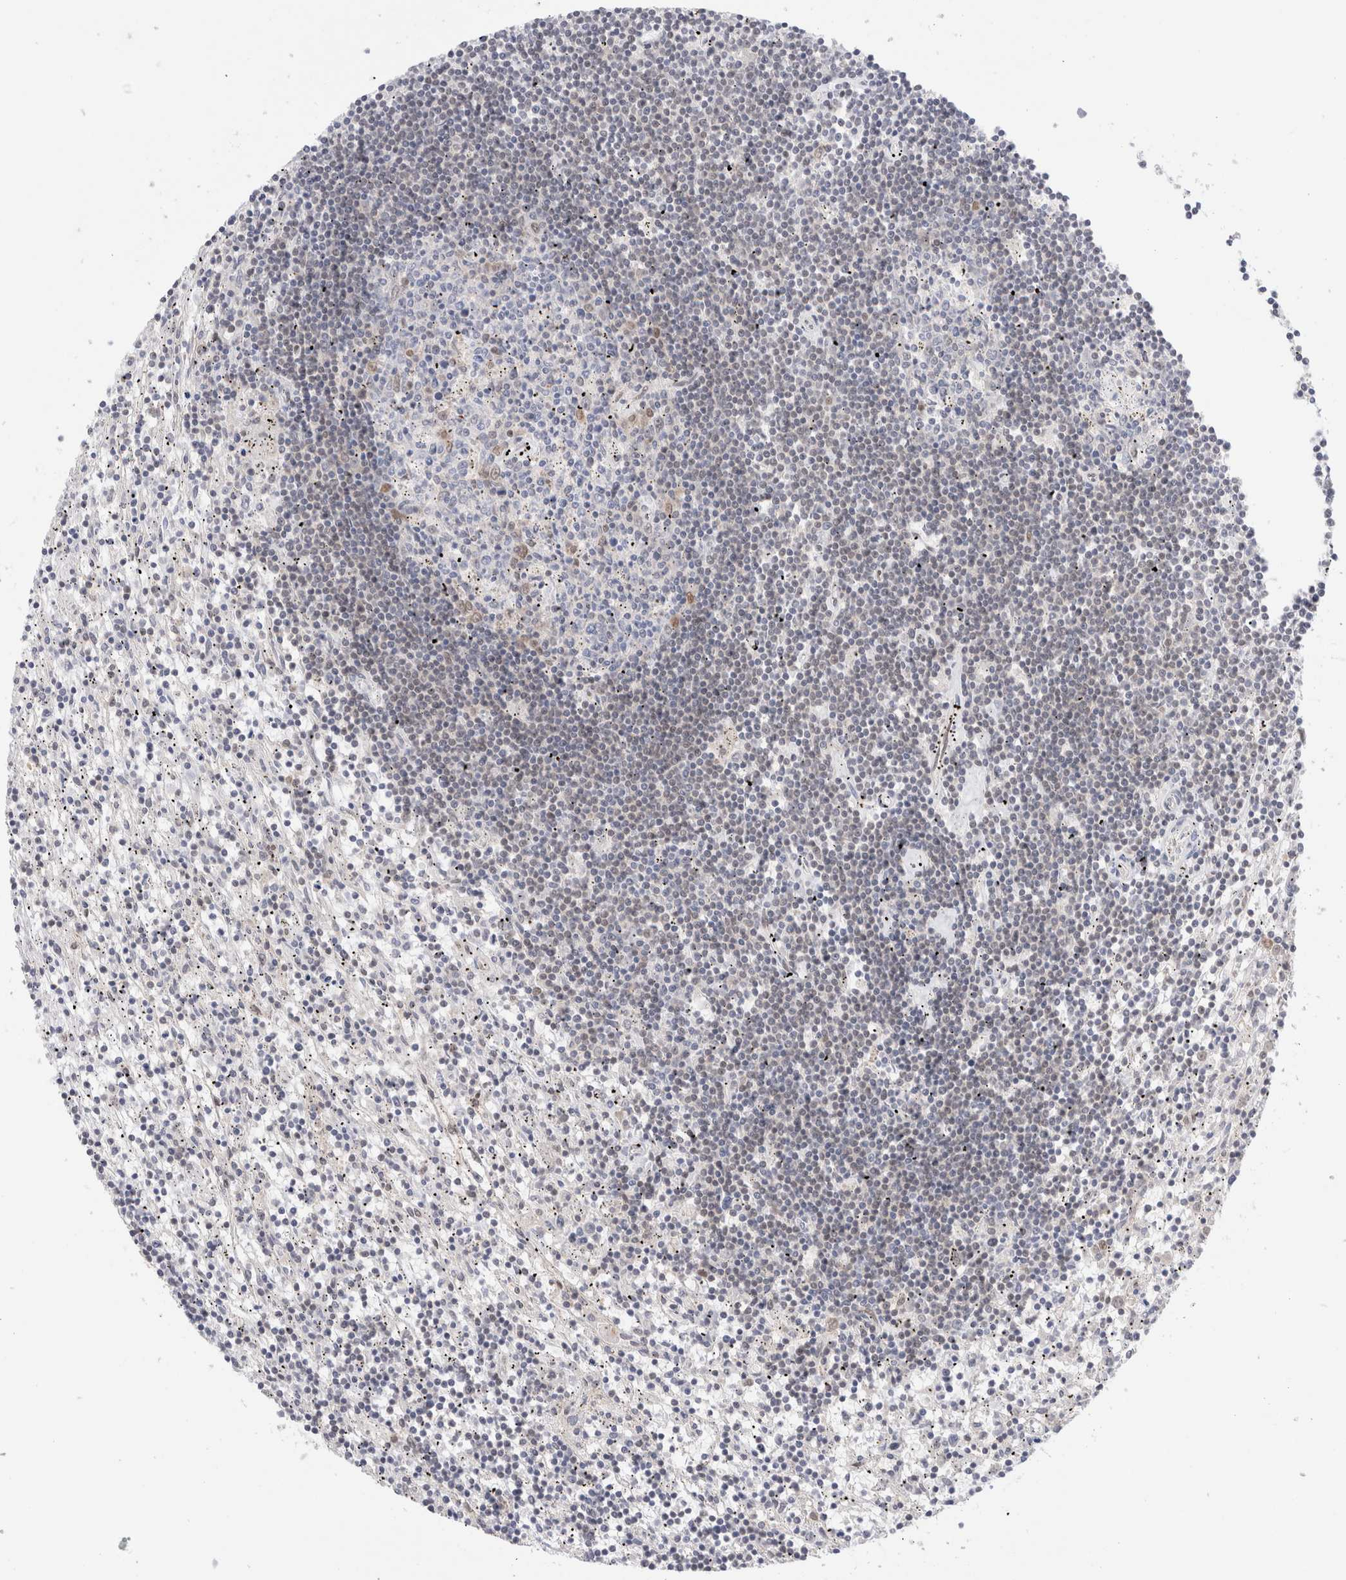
{"staining": {"intensity": "negative", "quantity": "none", "location": "none"}, "tissue": "lymphoma", "cell_type": "Tumor cells", "image_type": "cancer", "snomed": [{"axis": "morphology", "description": "Malignant lymphoma, non-Hodgkin's type, Low grade"}, {"axis": "topography", "description": "Spleen"}], "caption": "Immunohistochemistry histopathology image of human lymphoma stained for a protein (brown), which demonstrates no staining in tumor cells.", "gene": "GATAD2A", "patient": {"sex": "male", "age": 76}}